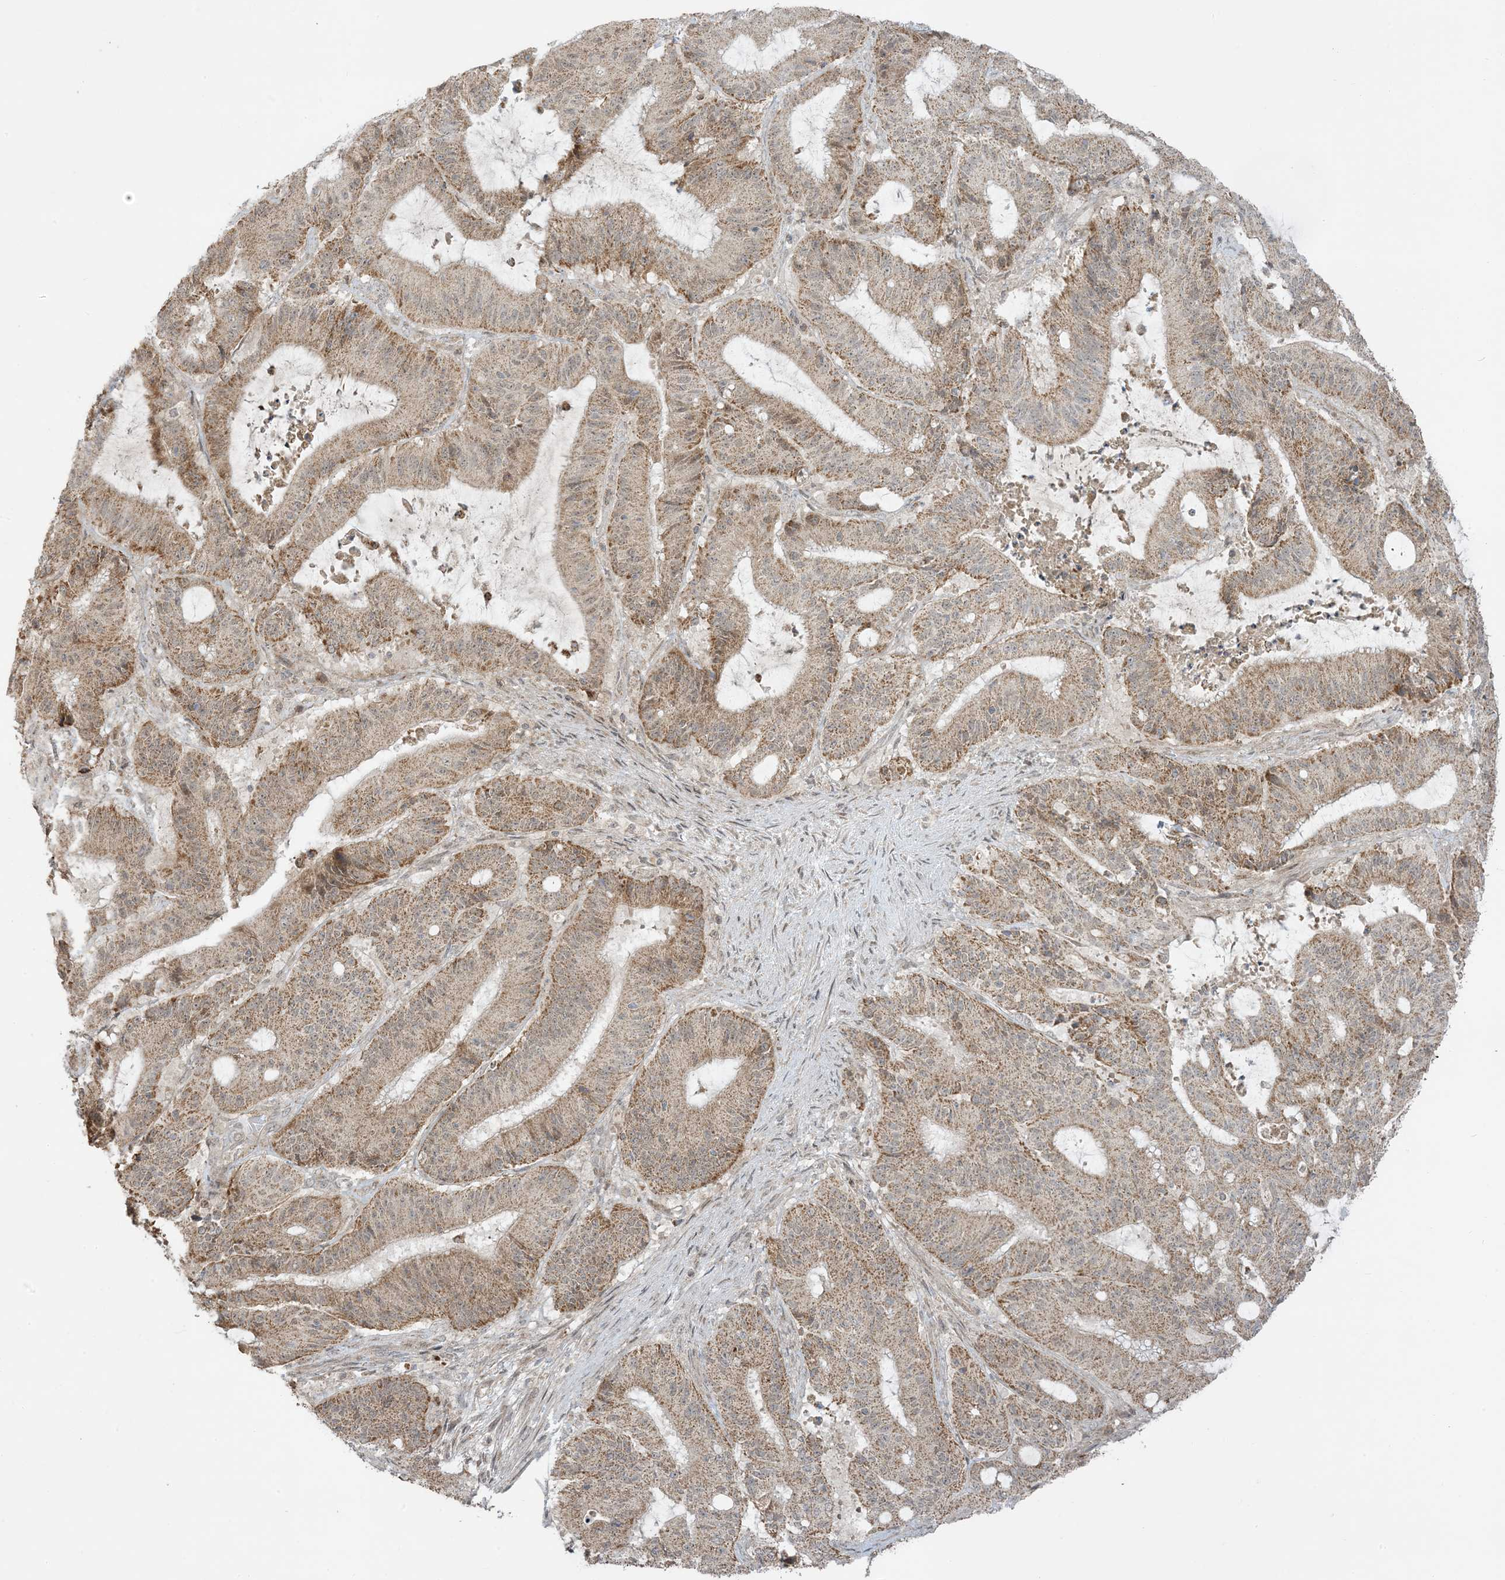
{"staining": {"intensity": "moderate", "quantity": ">75%", "location": "cytoplasmic/membranous"}, "tissue": "liver cancer", "cell_type": "Tumor cells", "image_type": "cancer", "snomed": [{"axis": "morphology", "description": "Normal tissue, NOS"}, {"axis": "morphology", "description": "Cholangiocarcinoma"}, {"axis": "topography", "description": "Liver"}, {"axis": "topography", "description": "Peripheral nerve tissue"}], "caption": "The immunohistochemical stain labels moderate cytoplasmic/membranous positivity in tumor cells of liver cancer tissue.", "gene": "PHLDB2", "patient": {"sex": "female", "age": 73}}